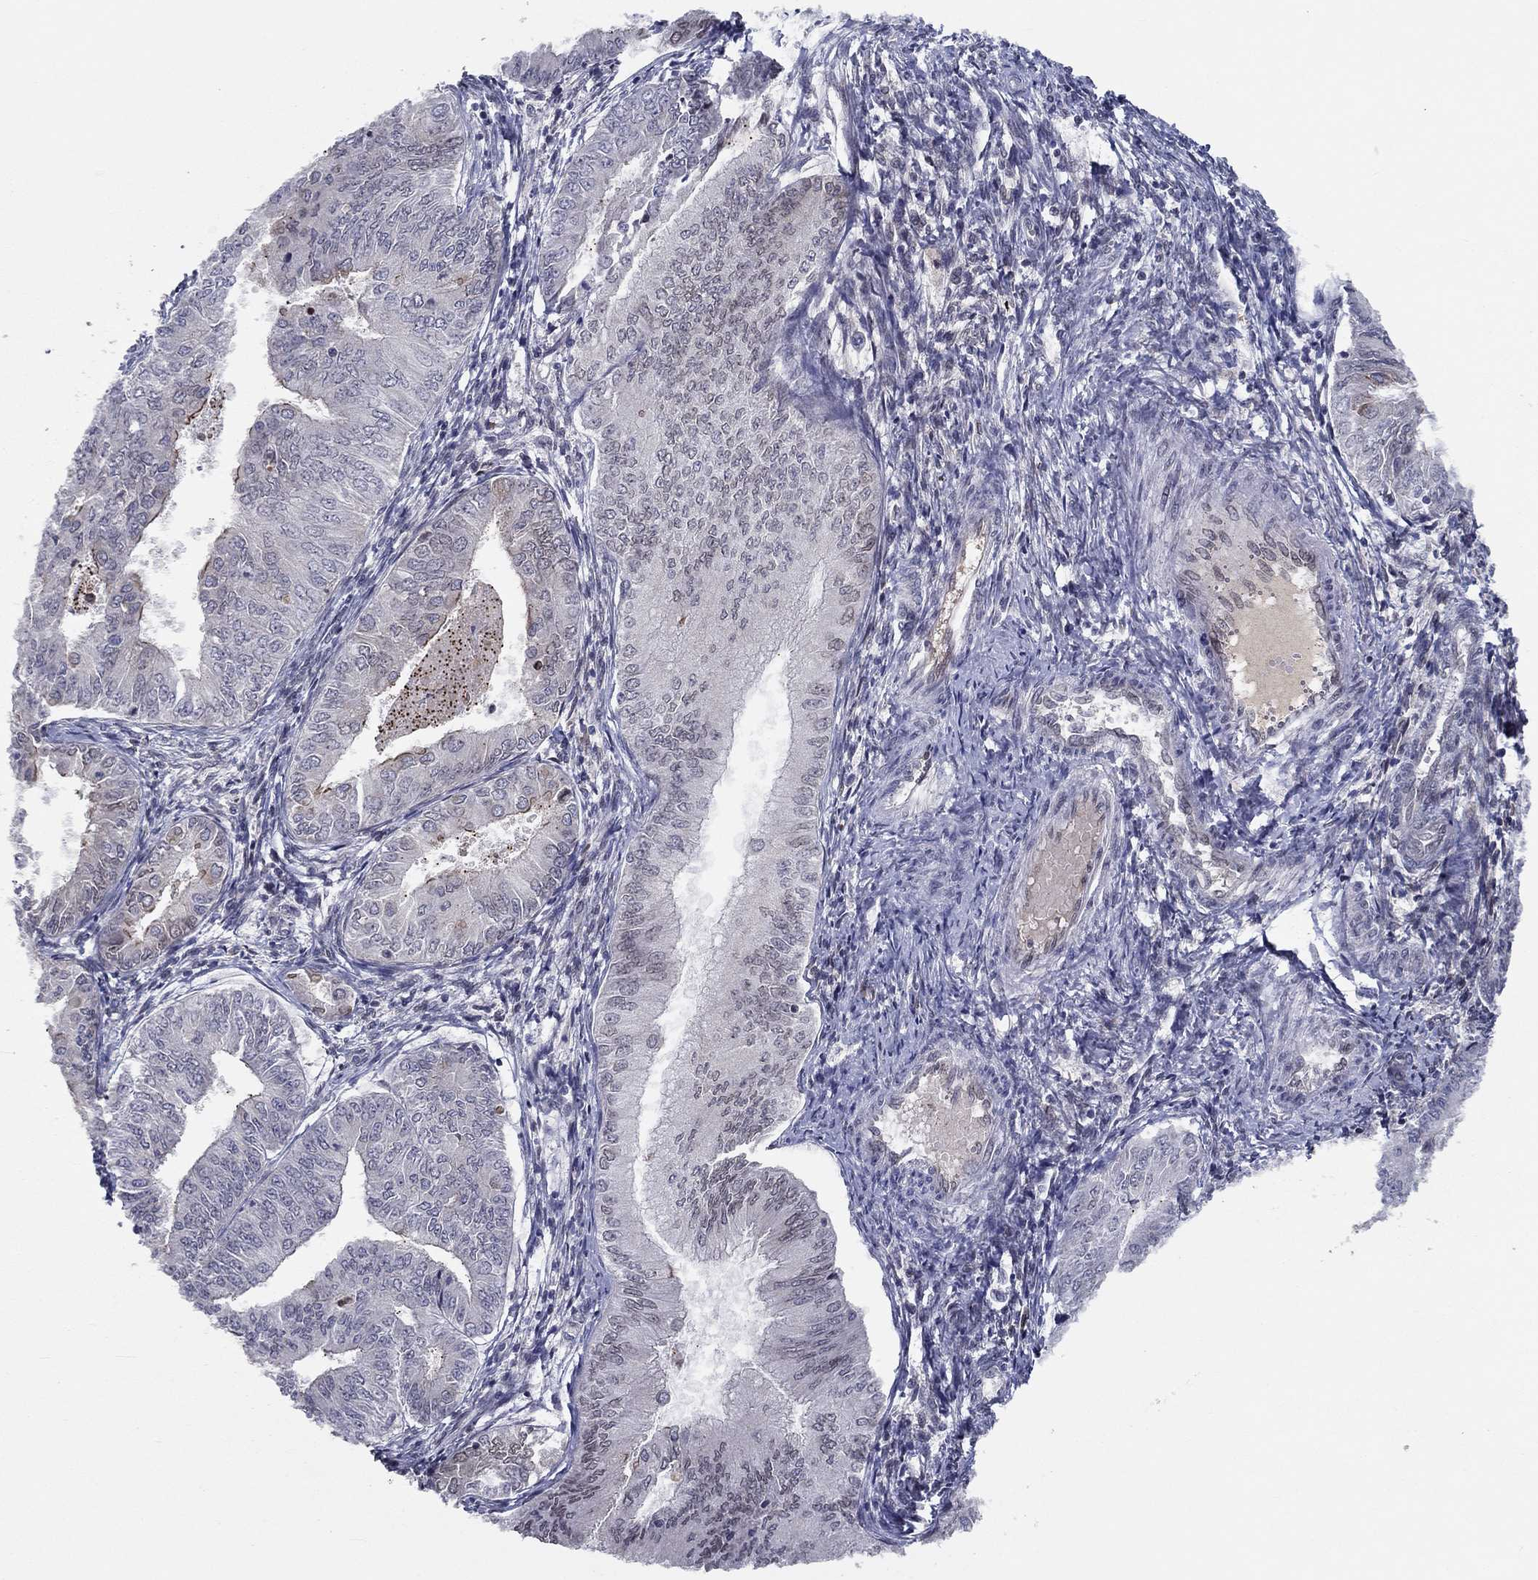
{"staining": {"intensity": "negative", "quantity": "none", "location": "none"}, "tissue": "endometrial cancer", "cell_type": "Tumor cells", "image_type": "cancer", "snomed": [{"axis": "morphology", "description": "Adenocarcinoma, NOS"}, {"axis": "topography", "description": "Endometrium"}], "caption": "Immunohistochemistry (IHC) micrograph of human endometrial cancer (adenocarcinoma) stained for a protein (brown), which reveals no staining in tumor cells.", "gene": "CETN3", "patient": {"sex": "female", "age": 53}}